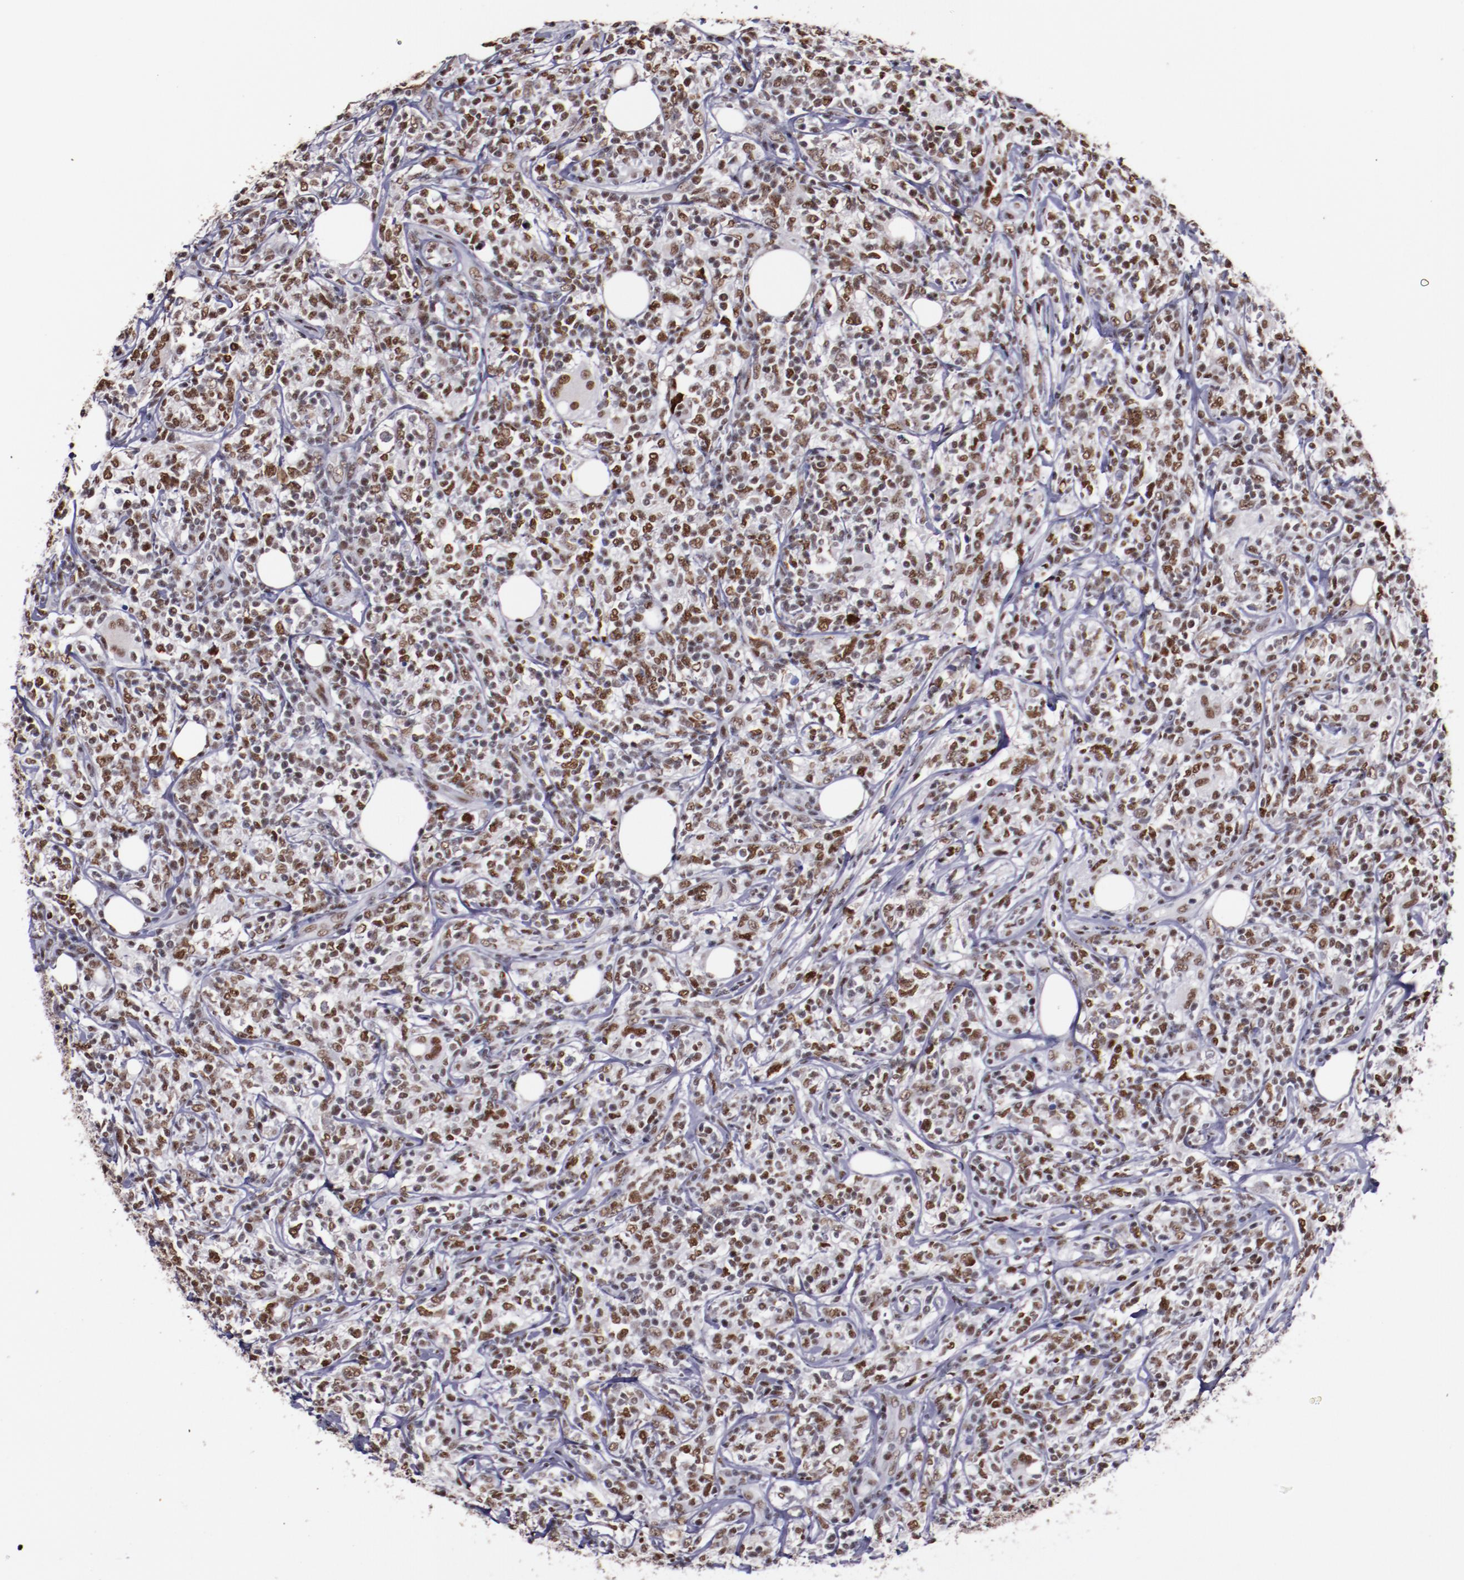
{"staining": {"intensity": "moderate", "quantity": ">75%", "location": "nuclear"}, "tissue": "lymphoma", "cell_type": "Tumor cells", "image_type": "cancer", "snomed": [{"axis": "morphology", "description": "Malignant lymphoma, non-Hodgkin's type, High grade"}, {"axis": "topography", "description": "Lymph node"}], "caption": "IHC photomicrograph of neoplastic tissue: human malignant lymphoma, non-Hodgkin's type (high-grade) stained using immunohistochemistry (IHC) reveals medium levels of moderate protein expression localized specifically in the nuclear of tumor cells, appearing as a nuclear brown color.", "gene": "PPP4R3A", "patient": {"sex": "female", "age": 84}}